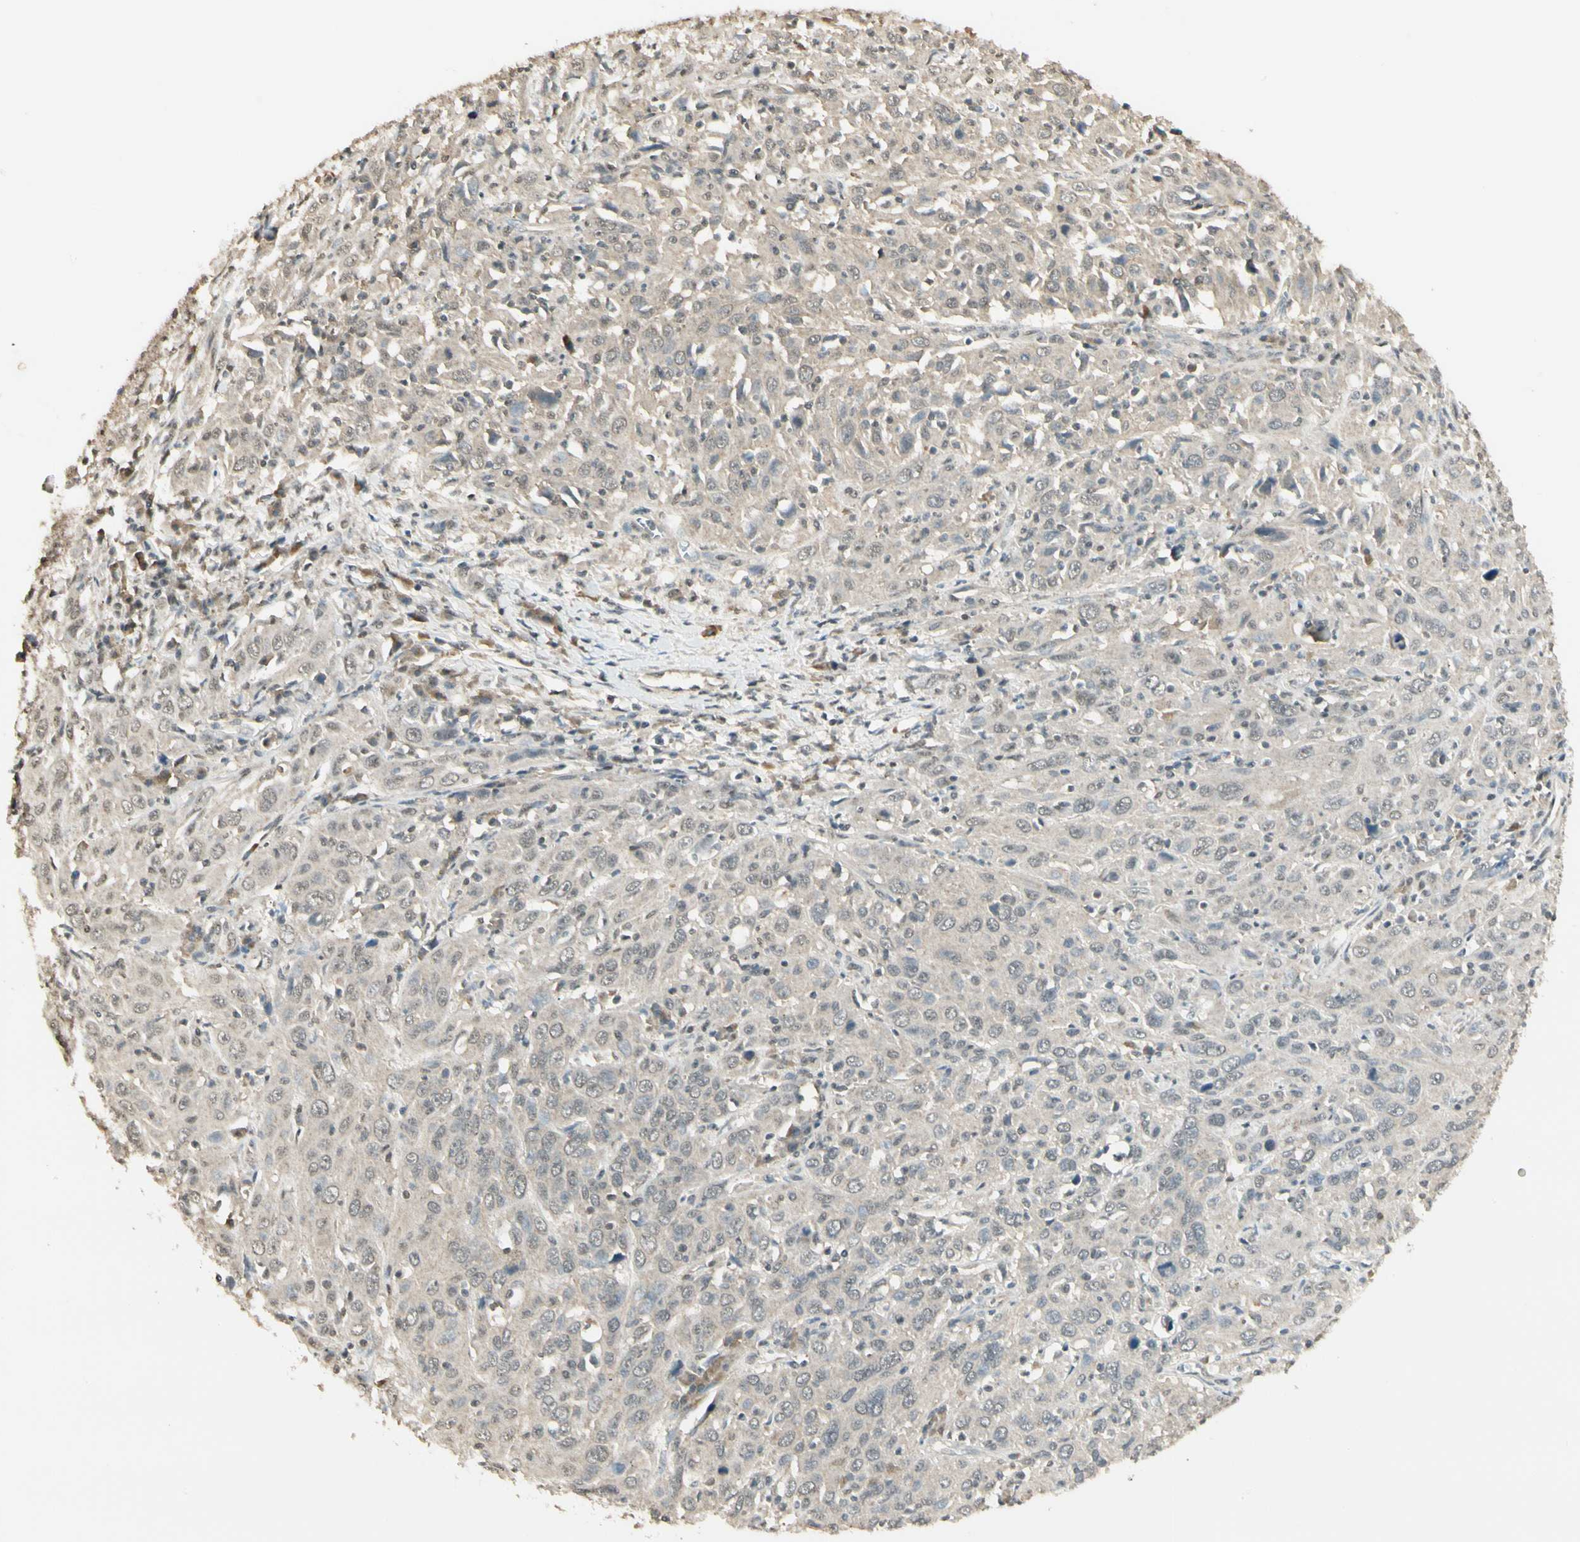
{"staining": {"intensity": "weak", "quantity": "<25%", "location": "nuclear"}, "tissue": "cervical cancer", "cell_type": "Tumor cells", "image_type": "cancer", "snomed": [{"axis": "morphology", "description": "Squamous cell carcinoma, NOS"}, {"axis": "topography", "description": "Cervix"}], "caption": "Tumor cells are negative for protein expression in human cervical squamous cell carcinoma. Nuclei are stained in blue.", "gene": "SGCA", "patient": {"sex": "female", "age": 46}}